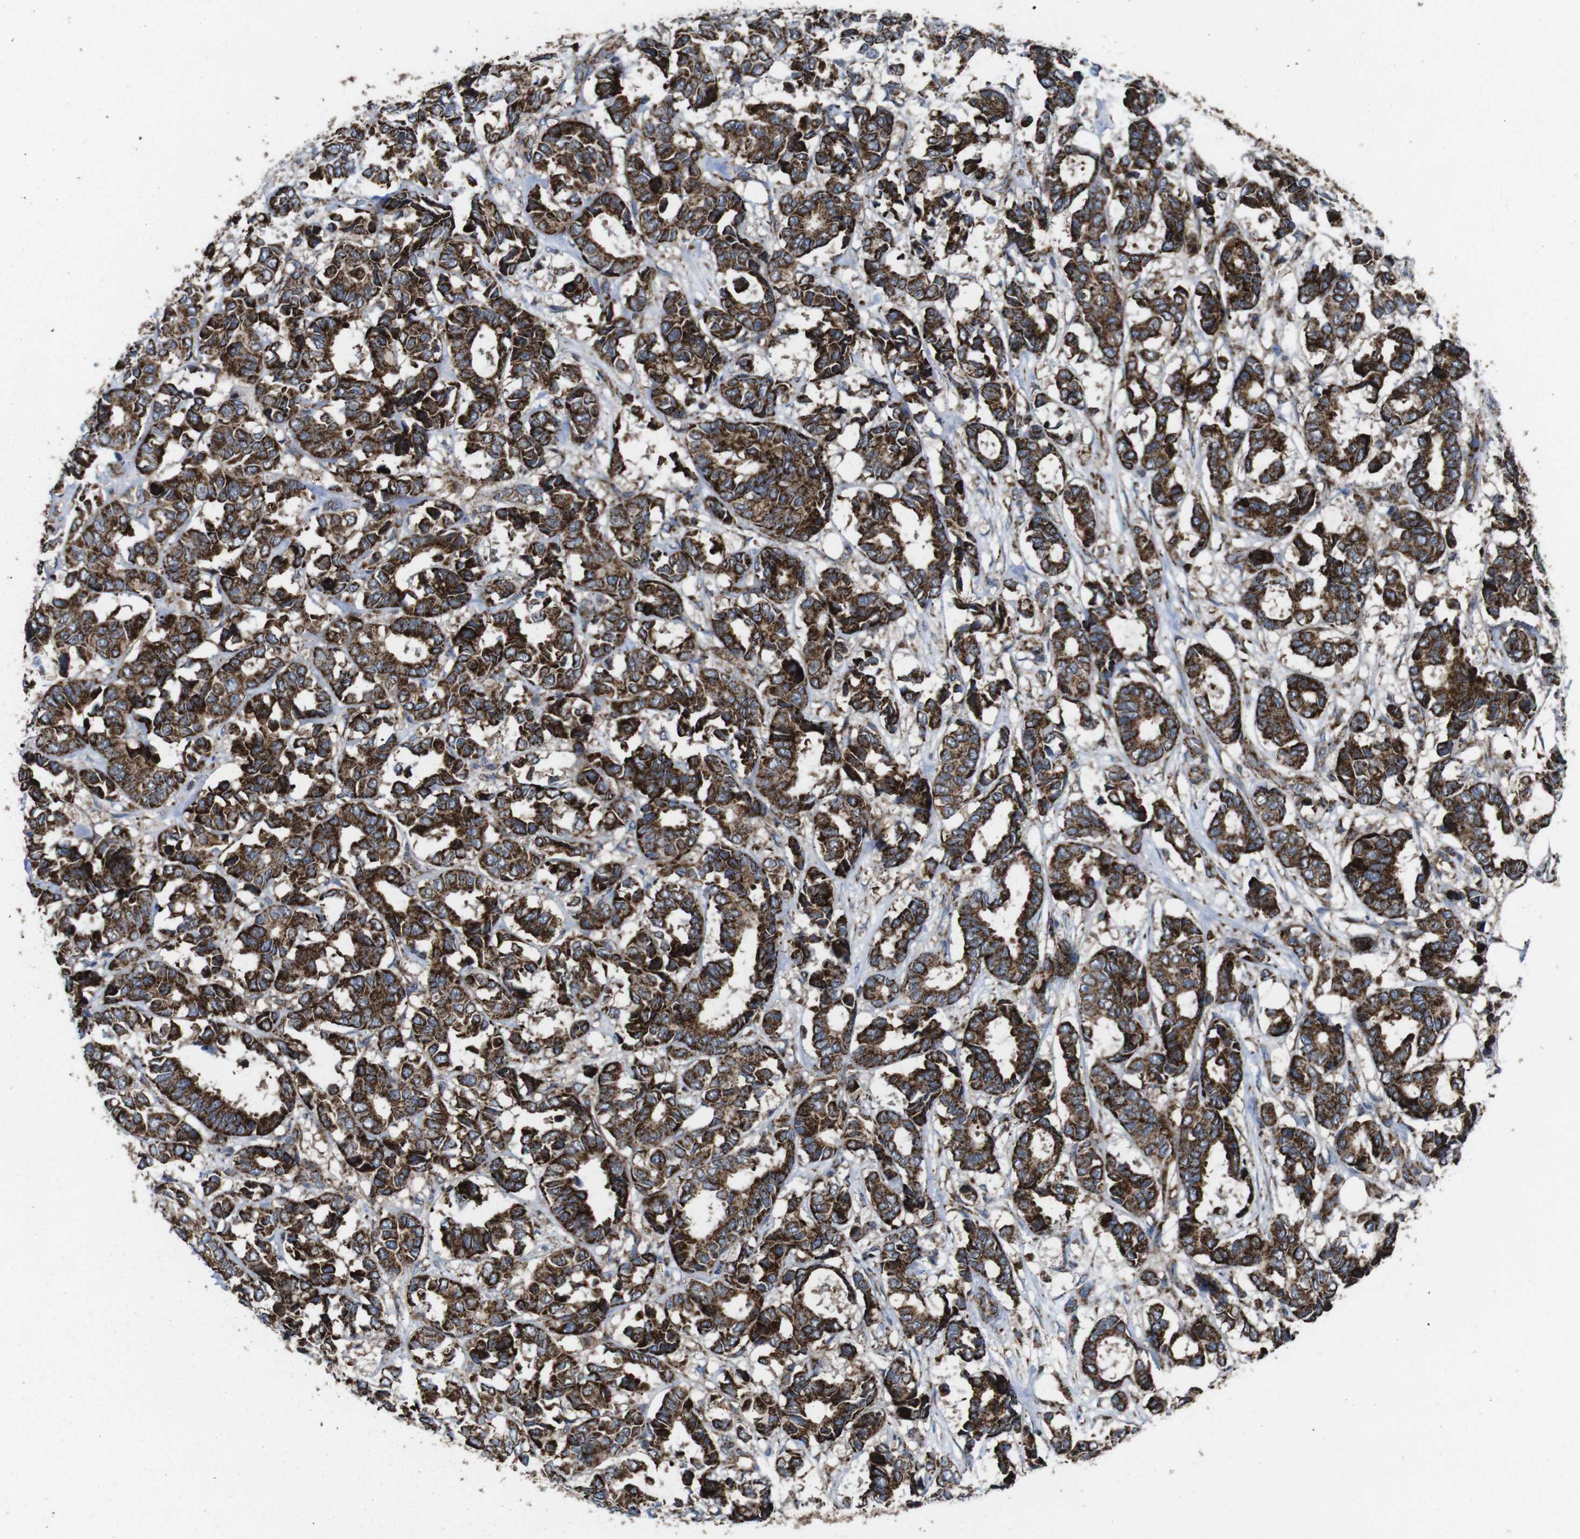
{"staining": {"intensity": "strong", "quantity": "25%-75%", "location": "cytoplasmic/membranous"}, "tissue": "breast cancer", "cell_type": "Tumor cells", "image_type": "cancer", "snomed": [{"axis": "morphology", "description": "Duct carcinoma"}, {"axis": "topography", "description": "Breast"}], "caption": "Brown immunohistochemical staining in breast infiltrating ductal carcinoma demonstrates strong cytoplasmic/membranous staining in about 25%-75% of tumor cells.", "gene": "HK1", "patient": {"sex": "female", "age": 87}}